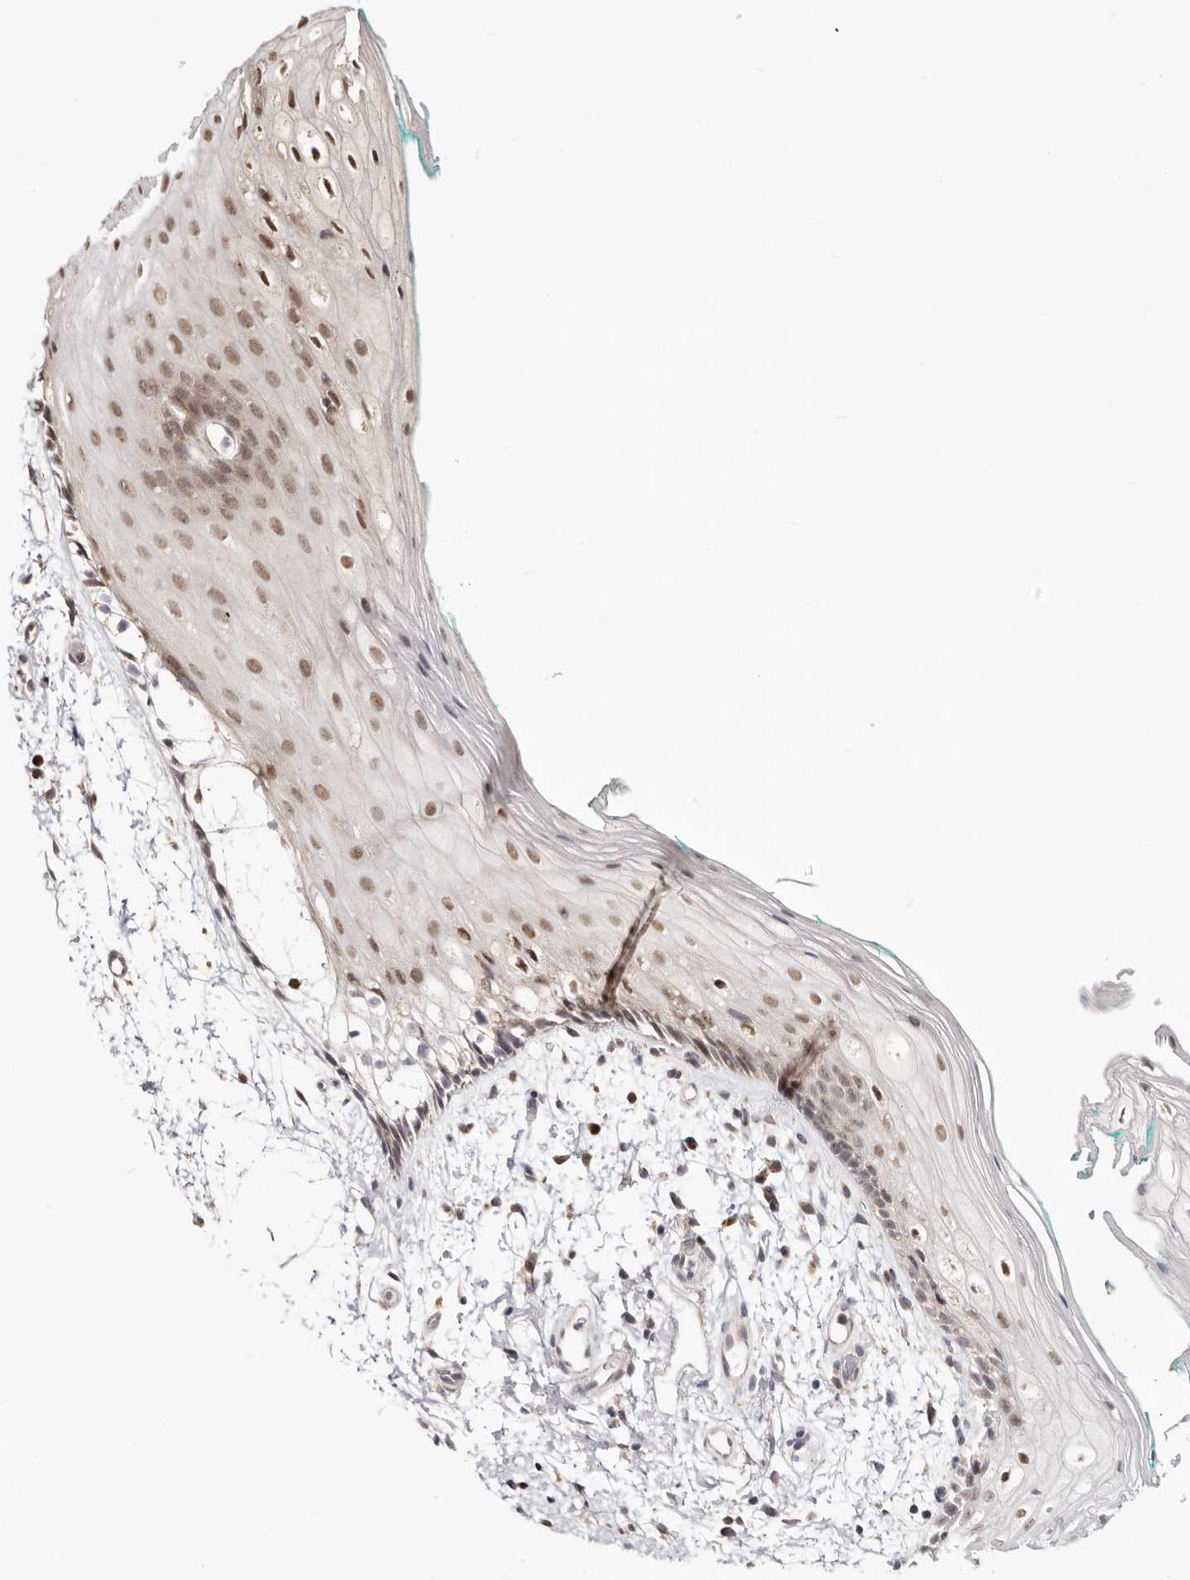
{"staining": {"intensity": "moderate", "quantity": ">75%", "location": "cytoplasmic/membranous,nuclear"}, "tissue": "oral mucosa", "cell_type": "Squamous epithelial cells", "image_type": "normal", "snomed": [{"axis": "morphology", "description": "Normal tissue, NOS"}, {"axis": "topography", "description": "Skeletal muscle"}, {"axis": "topography", "description": "Oral tissue"}, {"axis": "topography", "description": "Peripheral nerve tissue"}], "caption": "Immunohistochemistry of unremarkable human oral mucosa exhibits medium levels of moderate cytoplasmic/membranous,nuclear expression in about >75% of squamous epithelial cells. (DAB IHC with brightfield microscopy, high magnification).", "gene": "SEC14L1", "patient": {"sex": "female", "age": 84}}